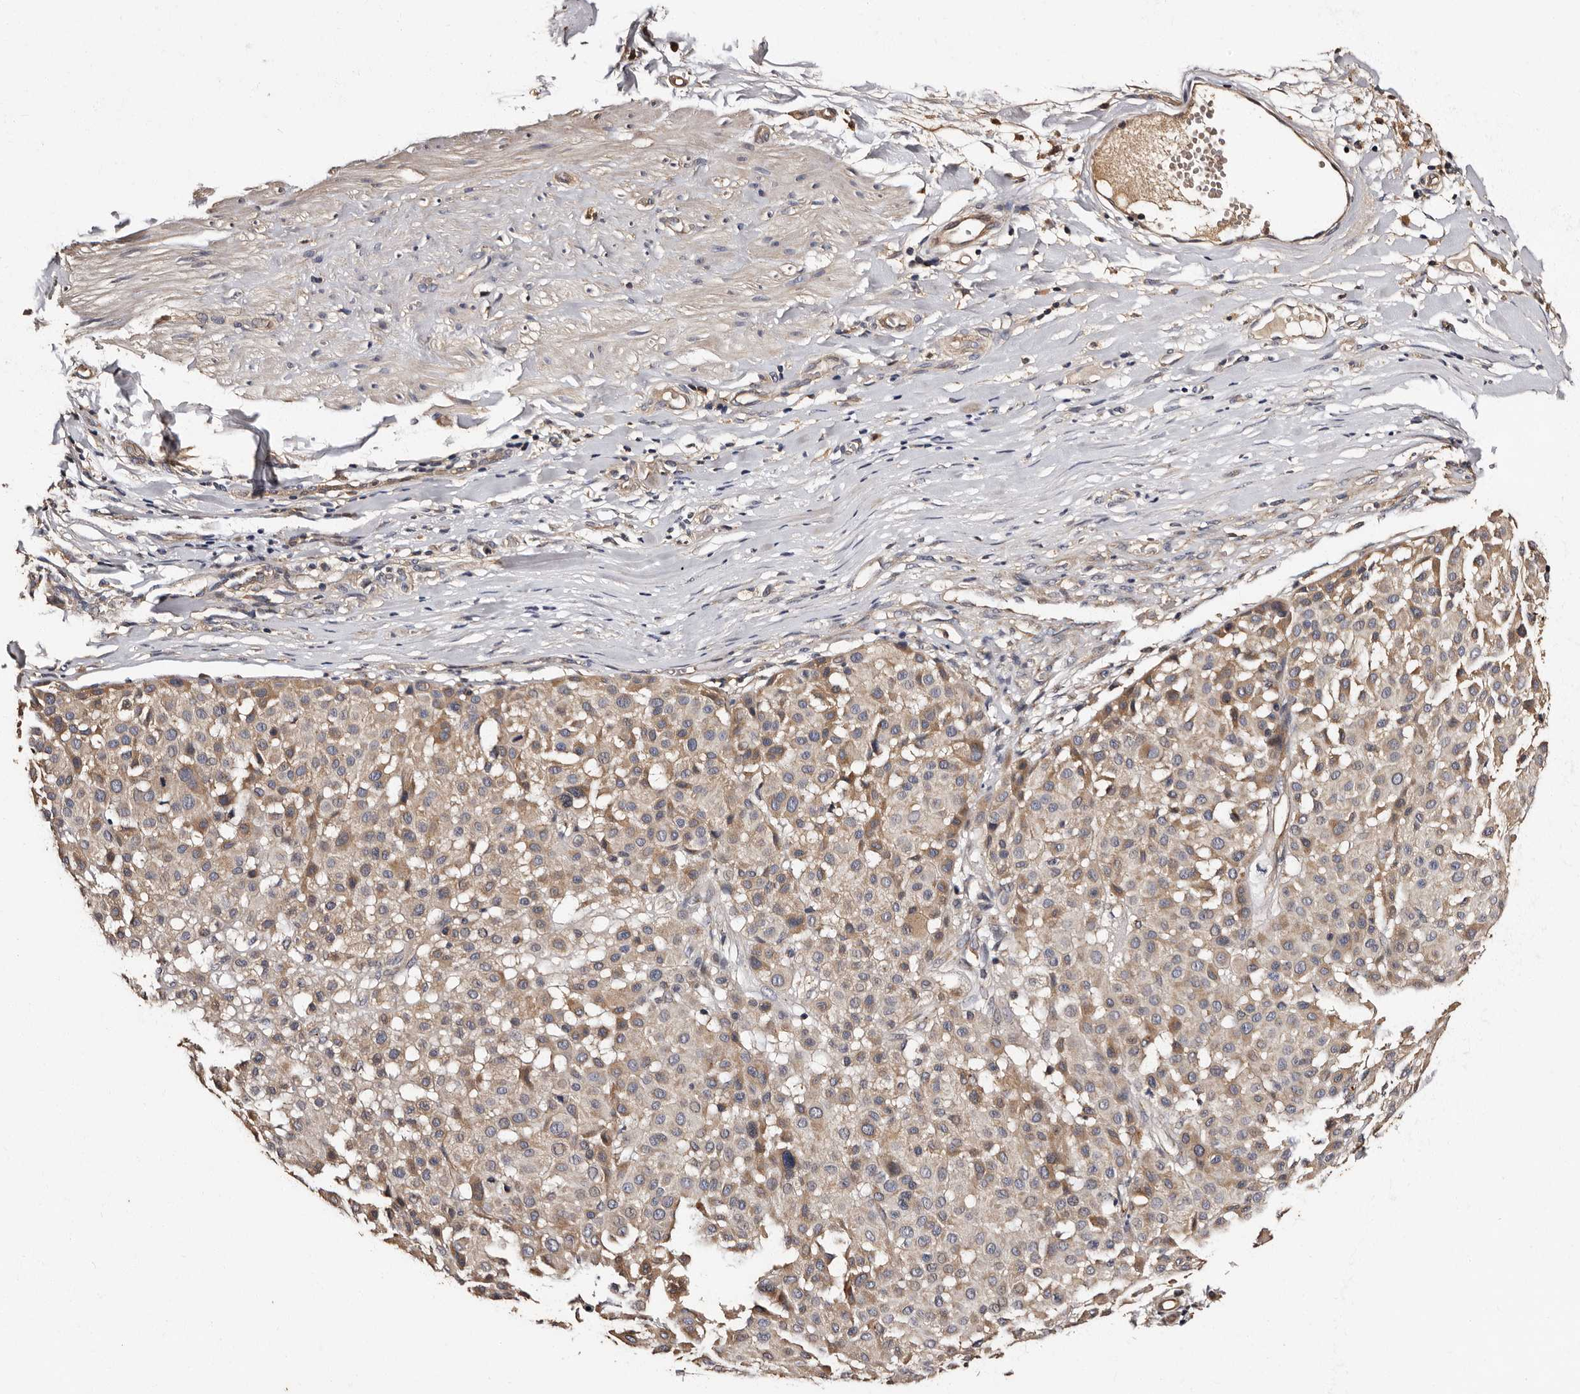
{"staining": {"intensity": "weak", "quantity": ">75%", "location": "cytoplasmic/membranous"}, "tissue": "melanoma", "cell_type": "Tumor cells", "image_type": "cancer", "snomed": [{"axis": "morphology", "description": "Malignant melanoma, Metastatic site"}, {"axis": "topography", "description": "Soft tissue"}], "caption": "Melanoma tissue shows weak cytoplasmic/membranous expression in about >75% of tumor cells, visualized by immunohistochemistry.", "gene": "ADCK5", "patient": {"sex": "male", "age": 41}}